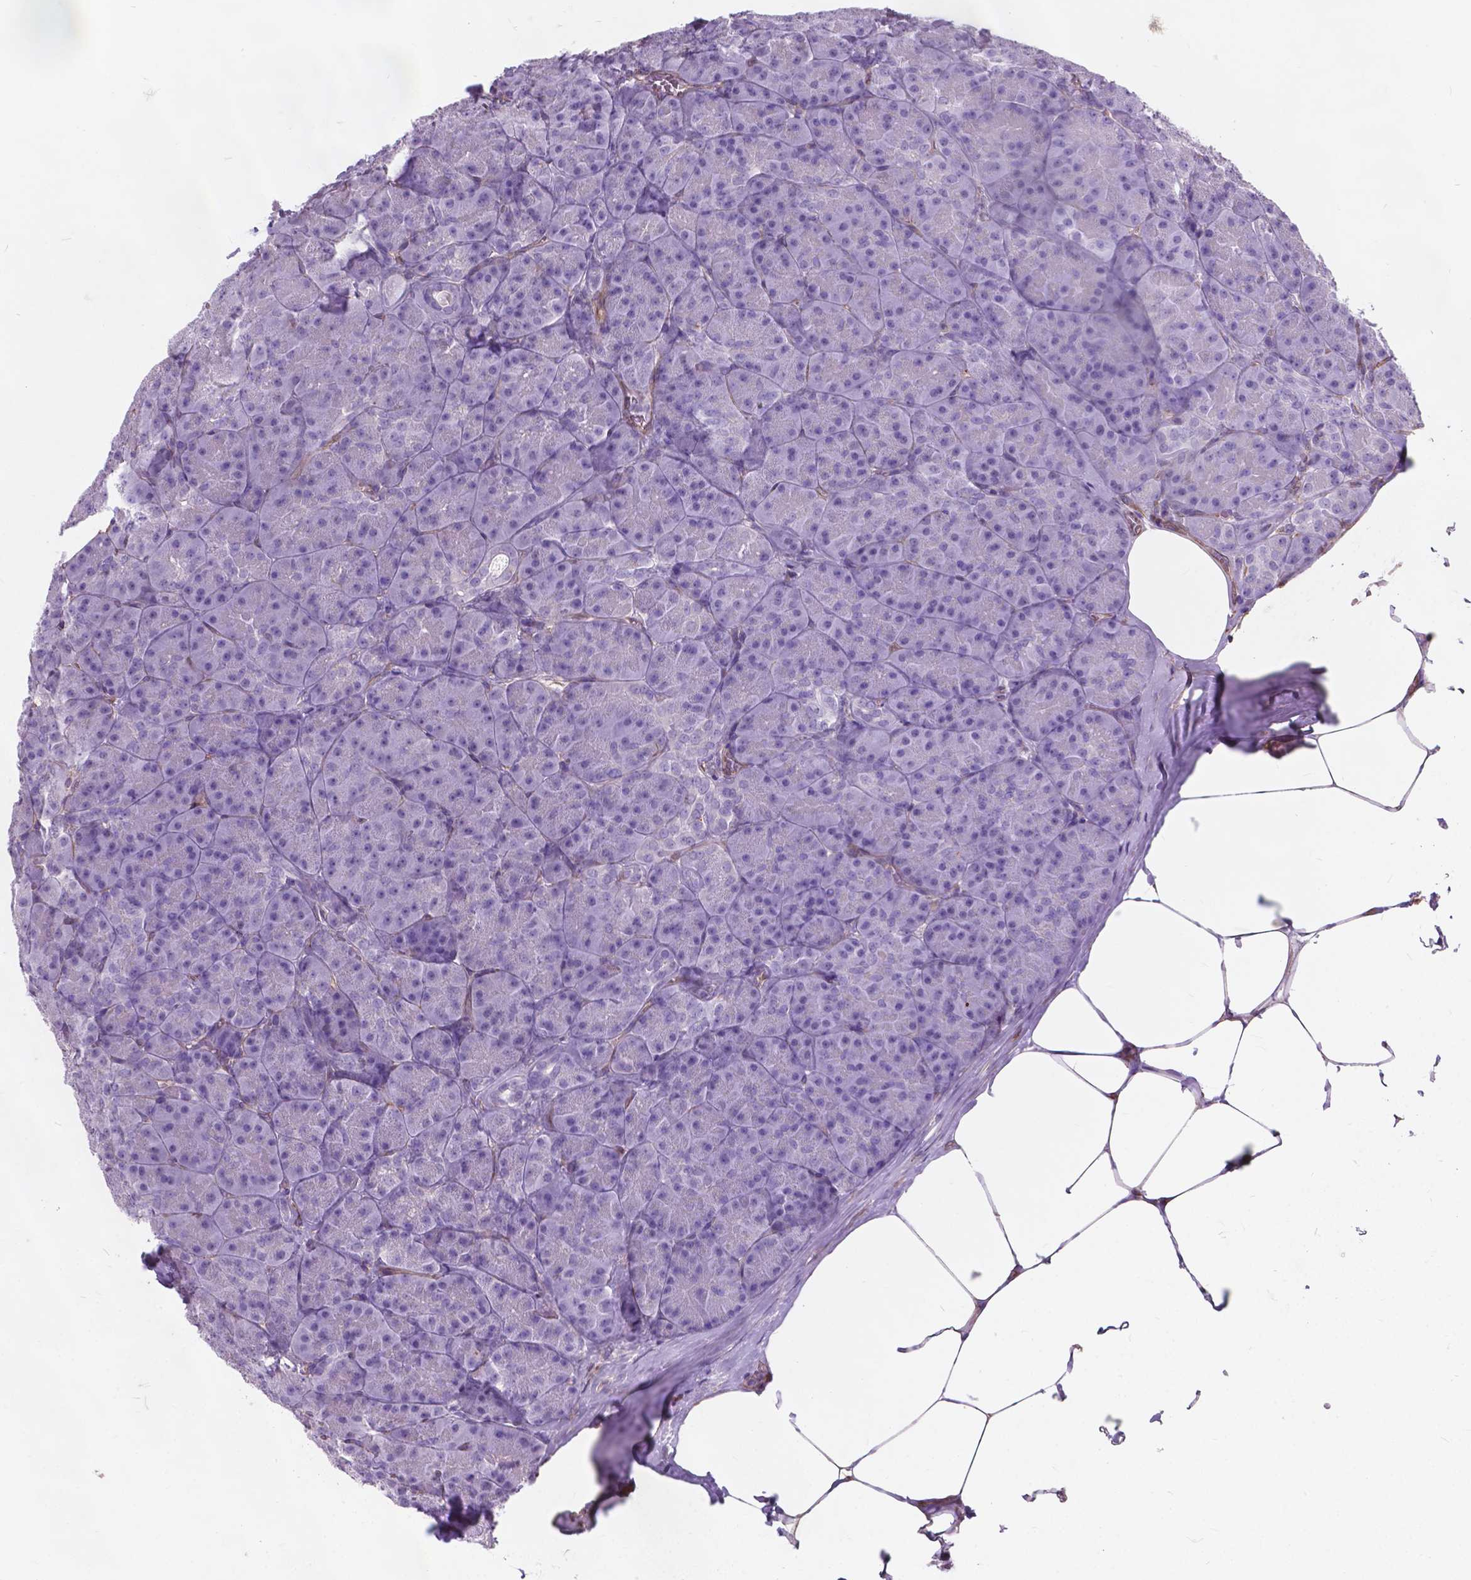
{"staining": {"intensity": "negative", "quantity": "none", "location": "none"}, "tissue": "pancreas", "cell_type": "Exocrine glandular cells", "image_type": "normal", "snomed": [{"axis": "morphology", "description": "Normal tissue, NOS"}, {"axis": "topography", "description": "Pancreas"}], "caption": "This is an immunohistochemistry photomicrograph of unremarkable pancreas. There is no expression in exocrine glandular cells.", "gene": "AMOT", "patient": {"sex": "male", "age": 57}}